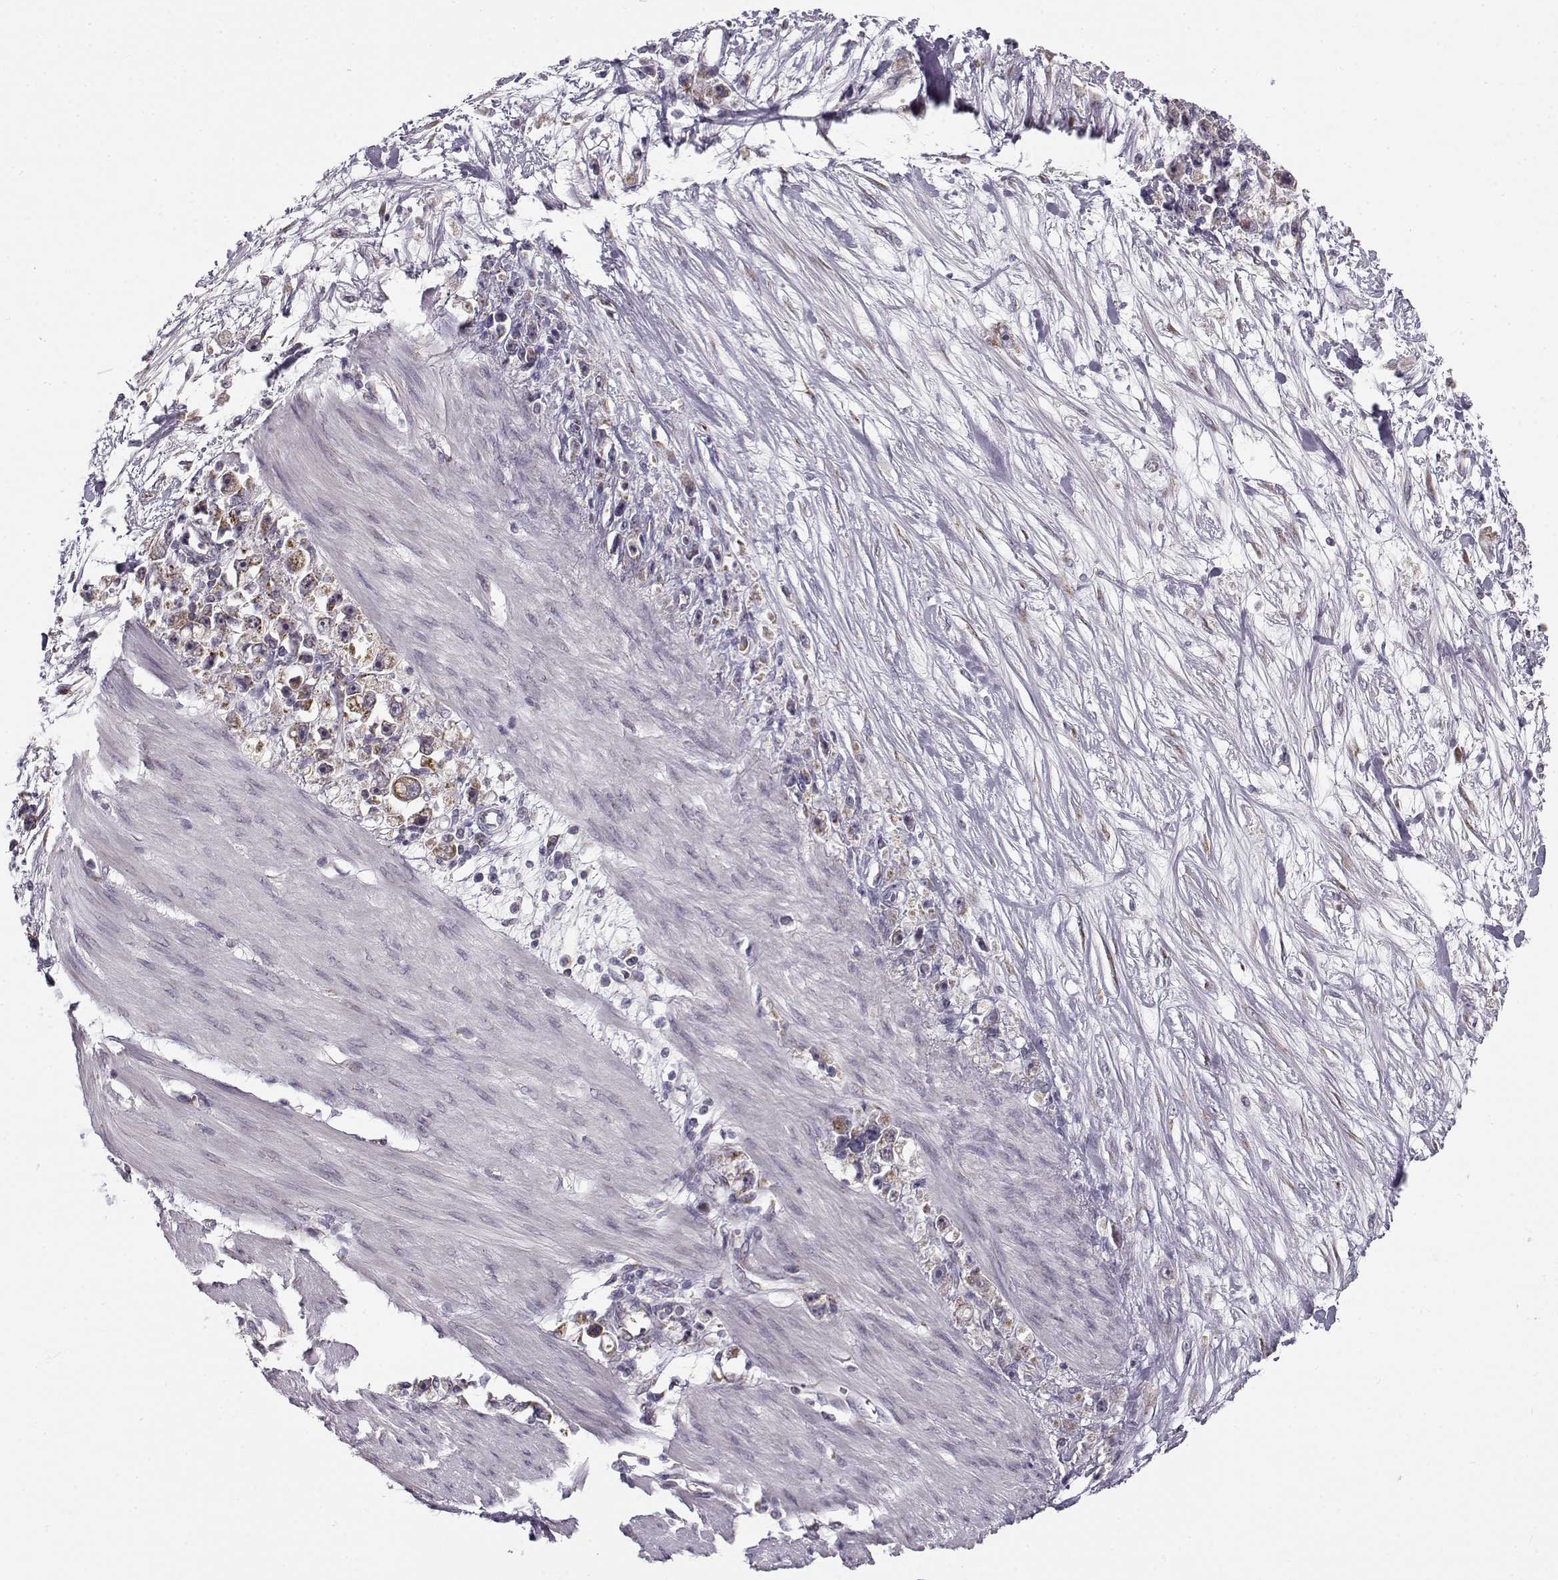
{"staining": {"intensity": "moderate", "quantity": ">75%", "location": "cytoplasmic/membranous"}, "tissue": "stomach cancer", "cell_type": "Tumor cells", "image_type": "cancer", "snomed": [{"axis": "morphology", "description": "Adenocarcinoma, NOS"}, {"axis": "topography", "description": "Stomach"}], "caption": "Immunohistochemical staining of stomach cancer displays moderate cytoplasmic/membranous protein staining in approximately >75% of tumor cells.", "gene": "SLC4A5", "patient": {"sex": "female", "age": 59}}